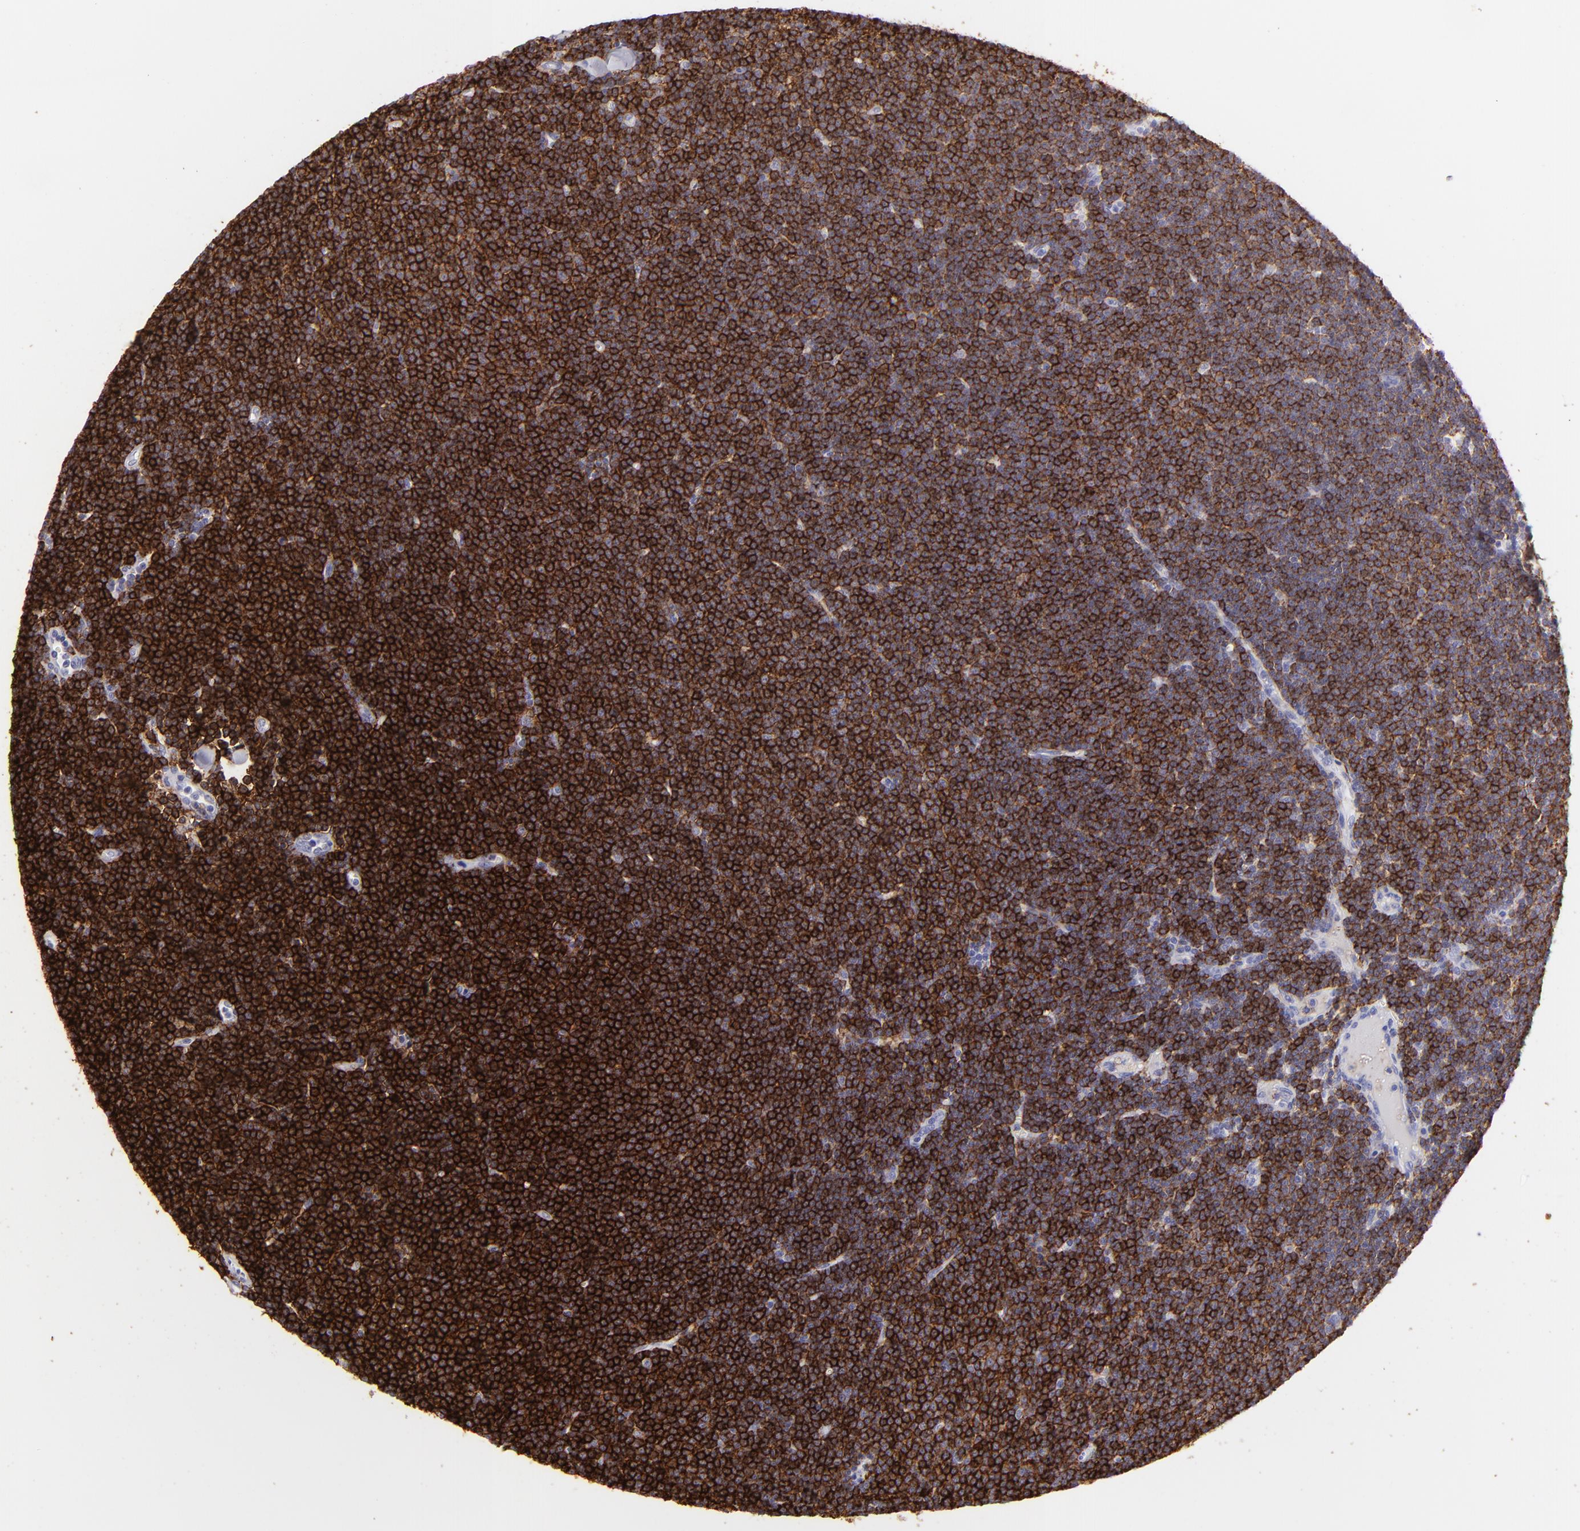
{"staining": {"intensity": "strong", "quantity": ">75%", "location": "cytoplasmic/membranous,nuclear"}, "tissue": "lymphoma", "cell_type": "Tumor cells", "image_type": "cancer", "snomed": [{"axis": "morphology", "description": "Malignant lymphoma, non-Hodgkin's type, Low grade"}, {"axis": "topography", "description": "Lymph node"}], "caption": "A high-resolution histopathology image shows IHC staining of low-grade malignant lymphoma, non-Hodgkin's type, which exhibits strong cytoplasmic/membranous and nuclear staining in approximately >75% of tumor cells.", "gene": "FCER2", "patient": {"sex": "female", "age": 73}}